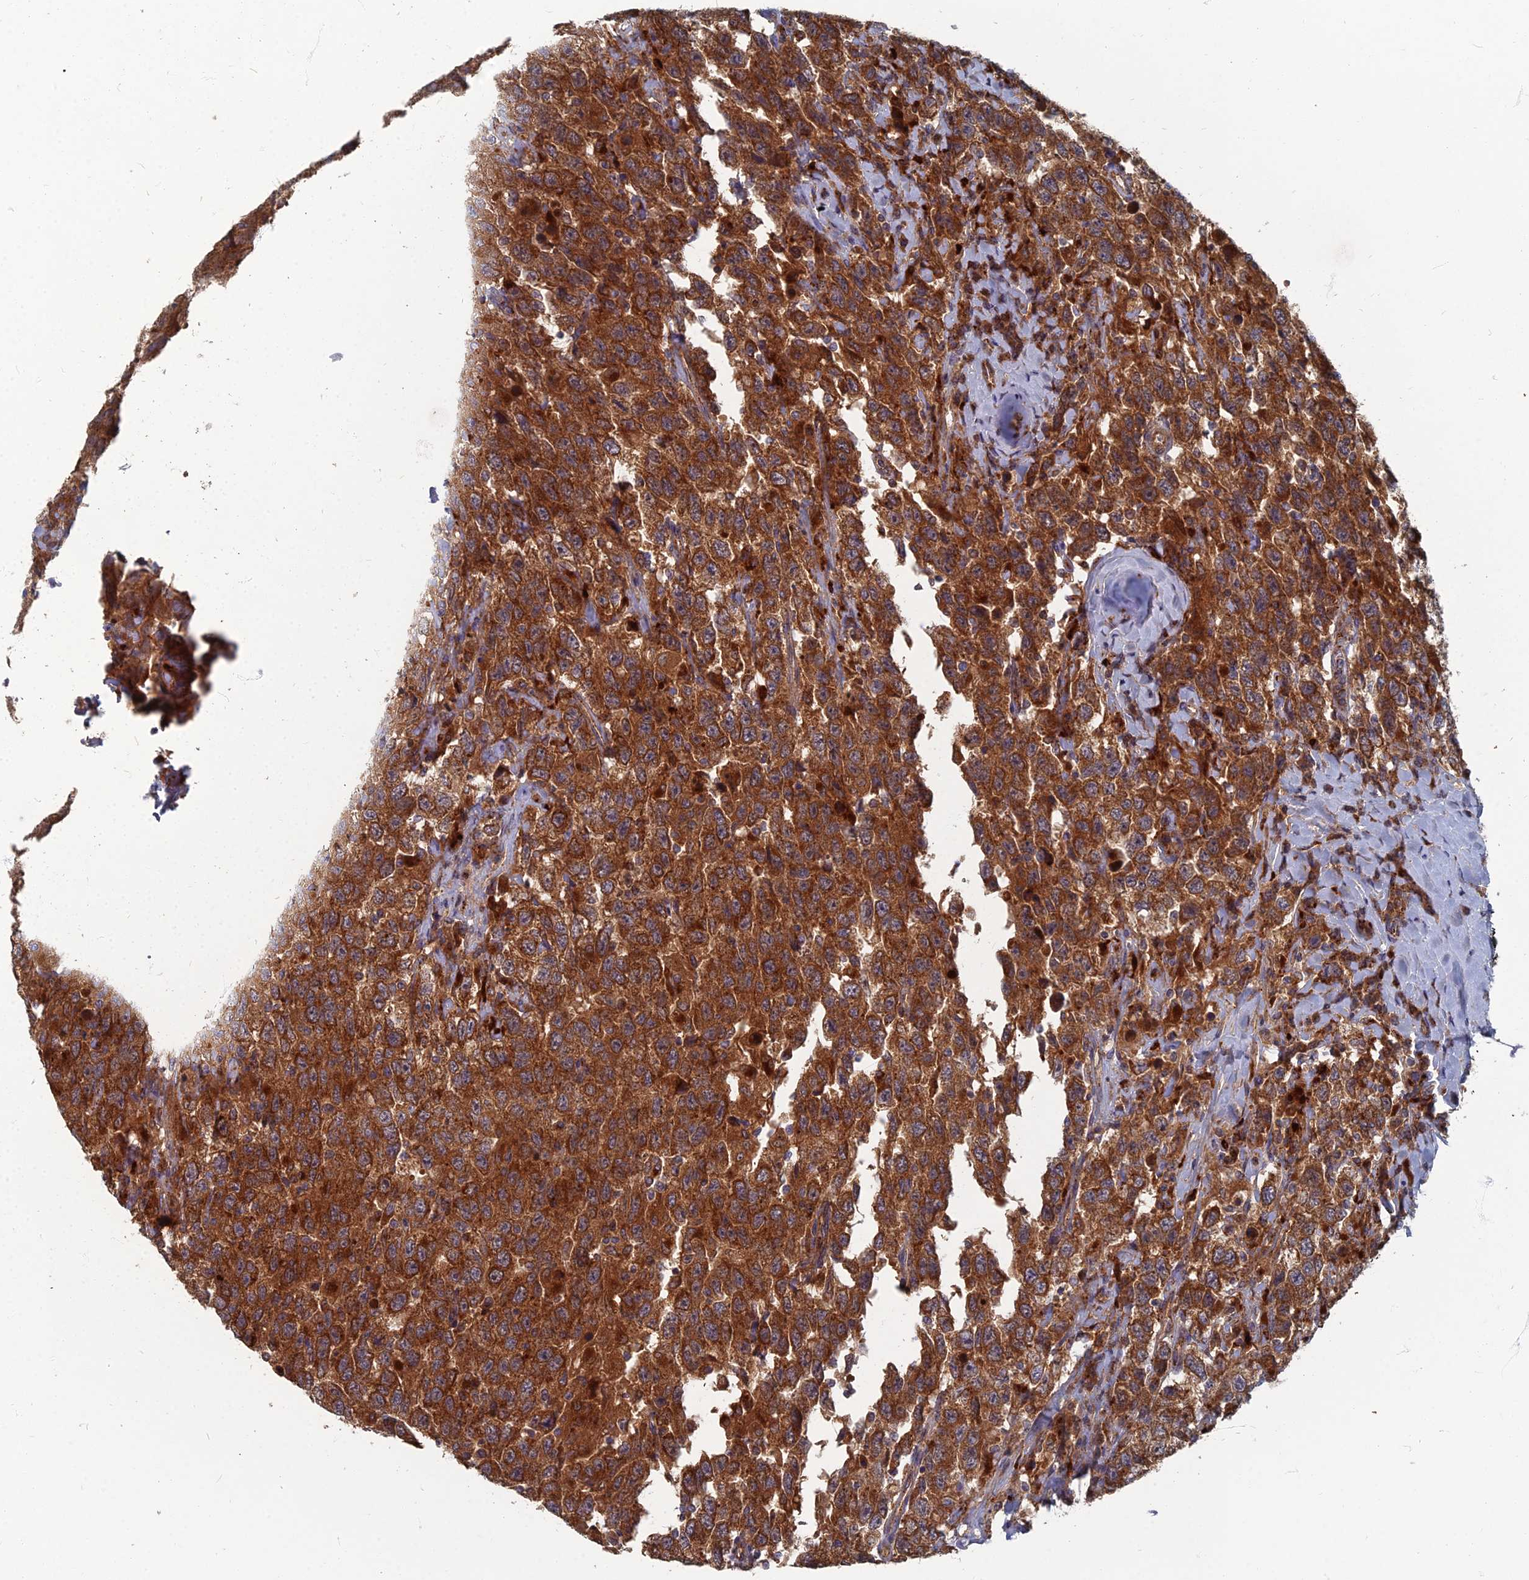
{"staining": {"intensity": "strong", "quantity": ">75%", "location": "cytoplasmic/membranous"}, "tissue": "testis cancer", "cell_type": "Tumor cells", "image_type": "cancer", "snomed": [{"axis": "morphology", "description": "Seminoma, NOS"}, {"axis": "topography", "description": "Testis"}], "caption": "This histopathology image shows IHC staining of human testis cancer (seminoma), with high strong cytoplasmic/membranous staining in approximately >75% of tumor cells.", "gene": "PPCDC", "patient": {"sex": "male", "age": 65}}